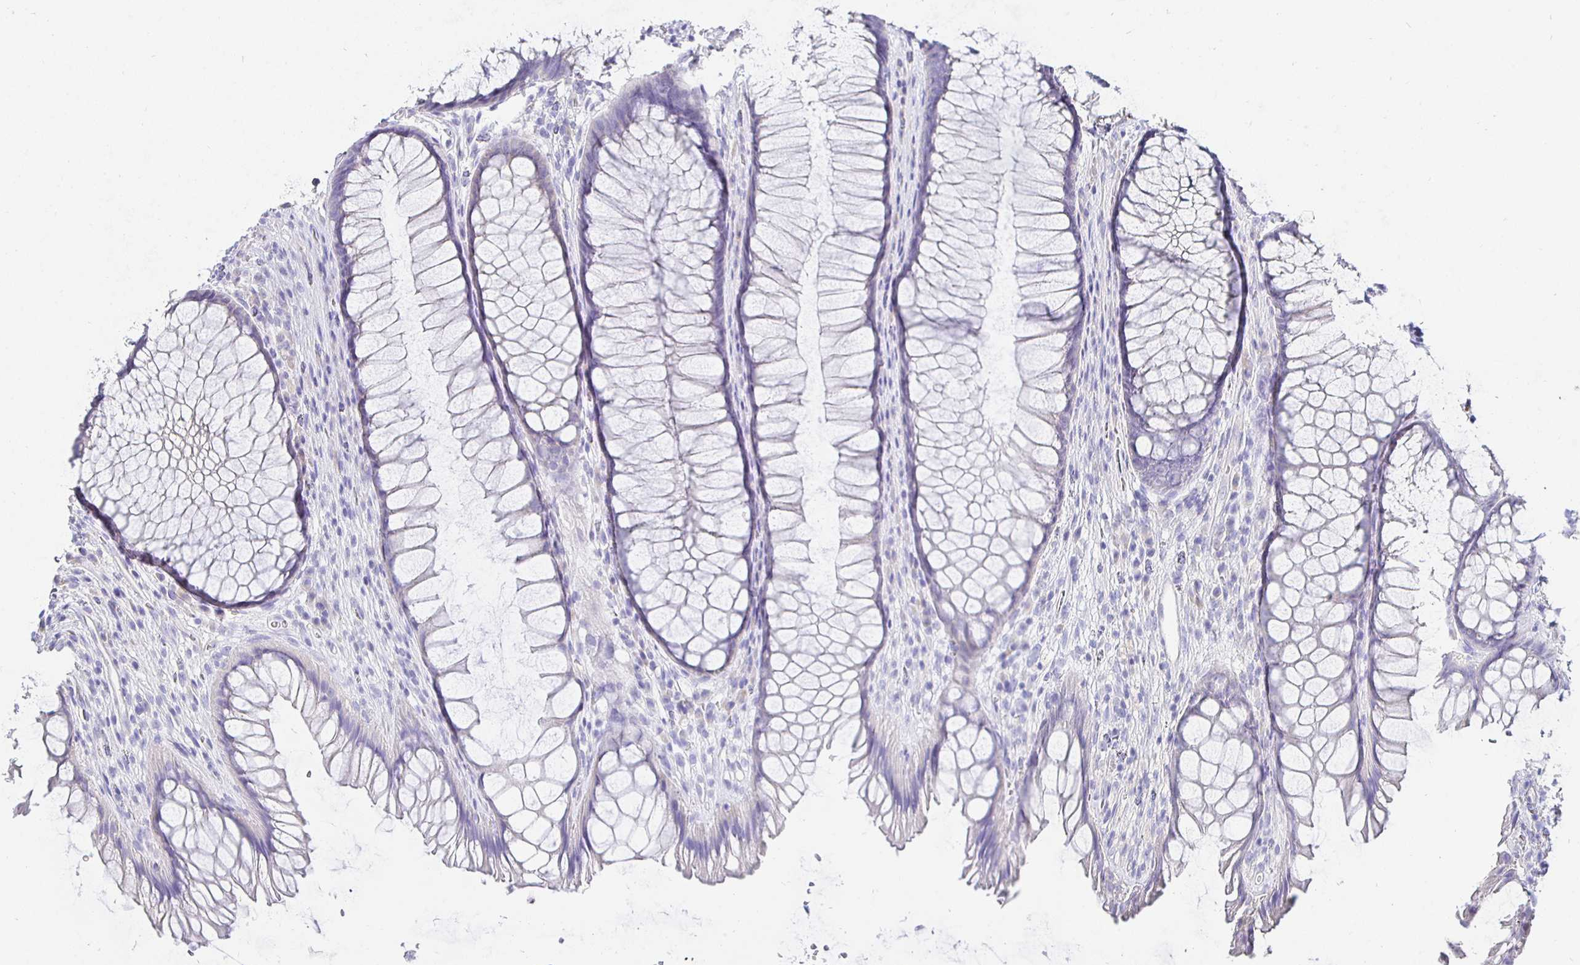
{"staining": {"intensity": "negative", "quantity": "none", "location": "none"}, "tissue": "rectum", "cell_type": "Glandular cells", "image_type": "normal", "snomed": [{"axis": "morphology", "description": "Normal tissue, NOS"}, {"axis": "topography", "description": "Rectum"}], "caption": "Immunohistochemical staining of normal rectum reveals no significant positivity in glandular cells.", "gene": "UMOD", "patient": {"sex": "male", "age": 53}}